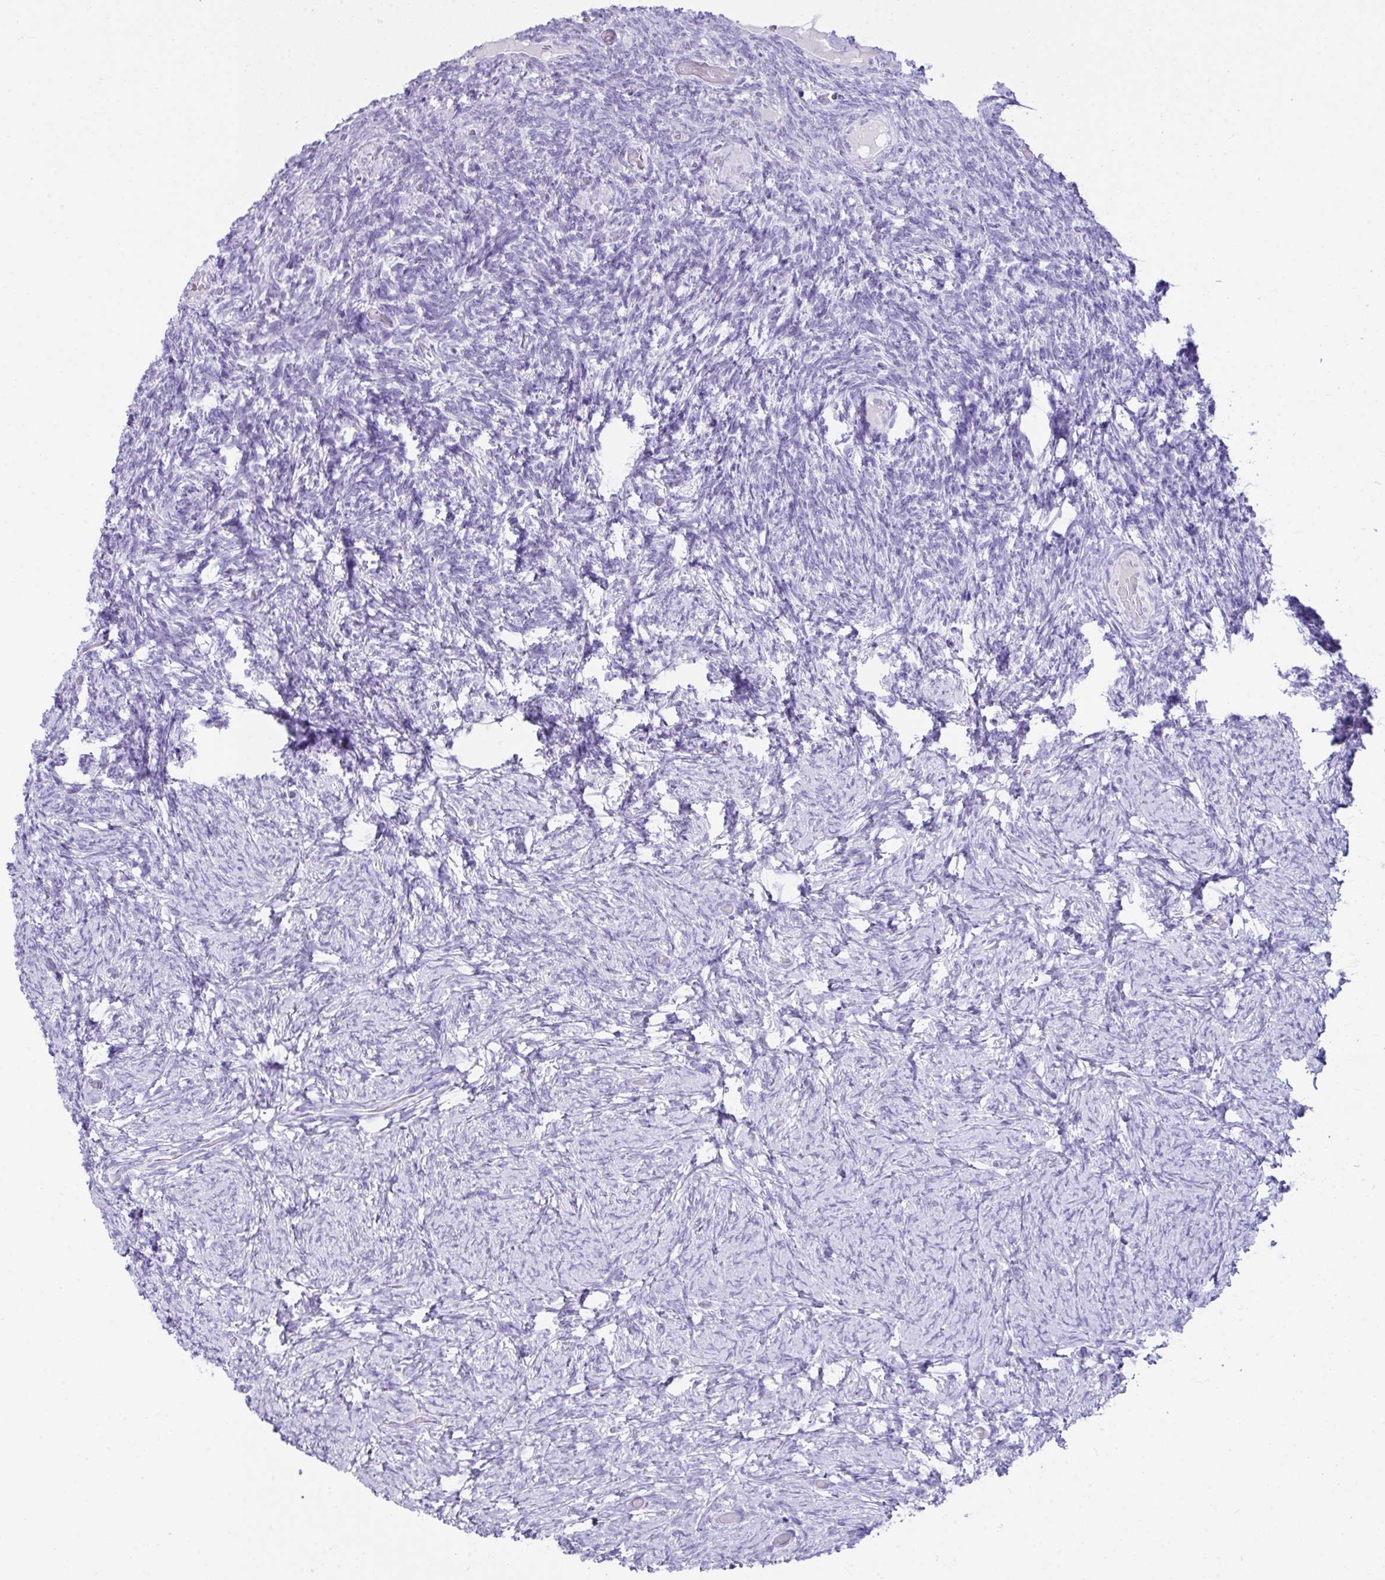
{"staining": {"intensity": "negative", "quantity": "none", "location": "none"}, "tissue": "ovary", "cell_type": "Ovarian stroma cells", "image_type": "normal", "snomed": [{"axis": "morphology", "description": "Normal tissue, NOS"}, {"axis": "topography", "description": "Ovary"}], "caption": "This micrograph is of normal ovary stained with immunohistochemistry to label a protein in brown with the nuclei are counter-stained blue. There is no expression in ovarian stroma cells.", "gene": "LGALS4", "patient": {"sex": "female", "age": 34}}